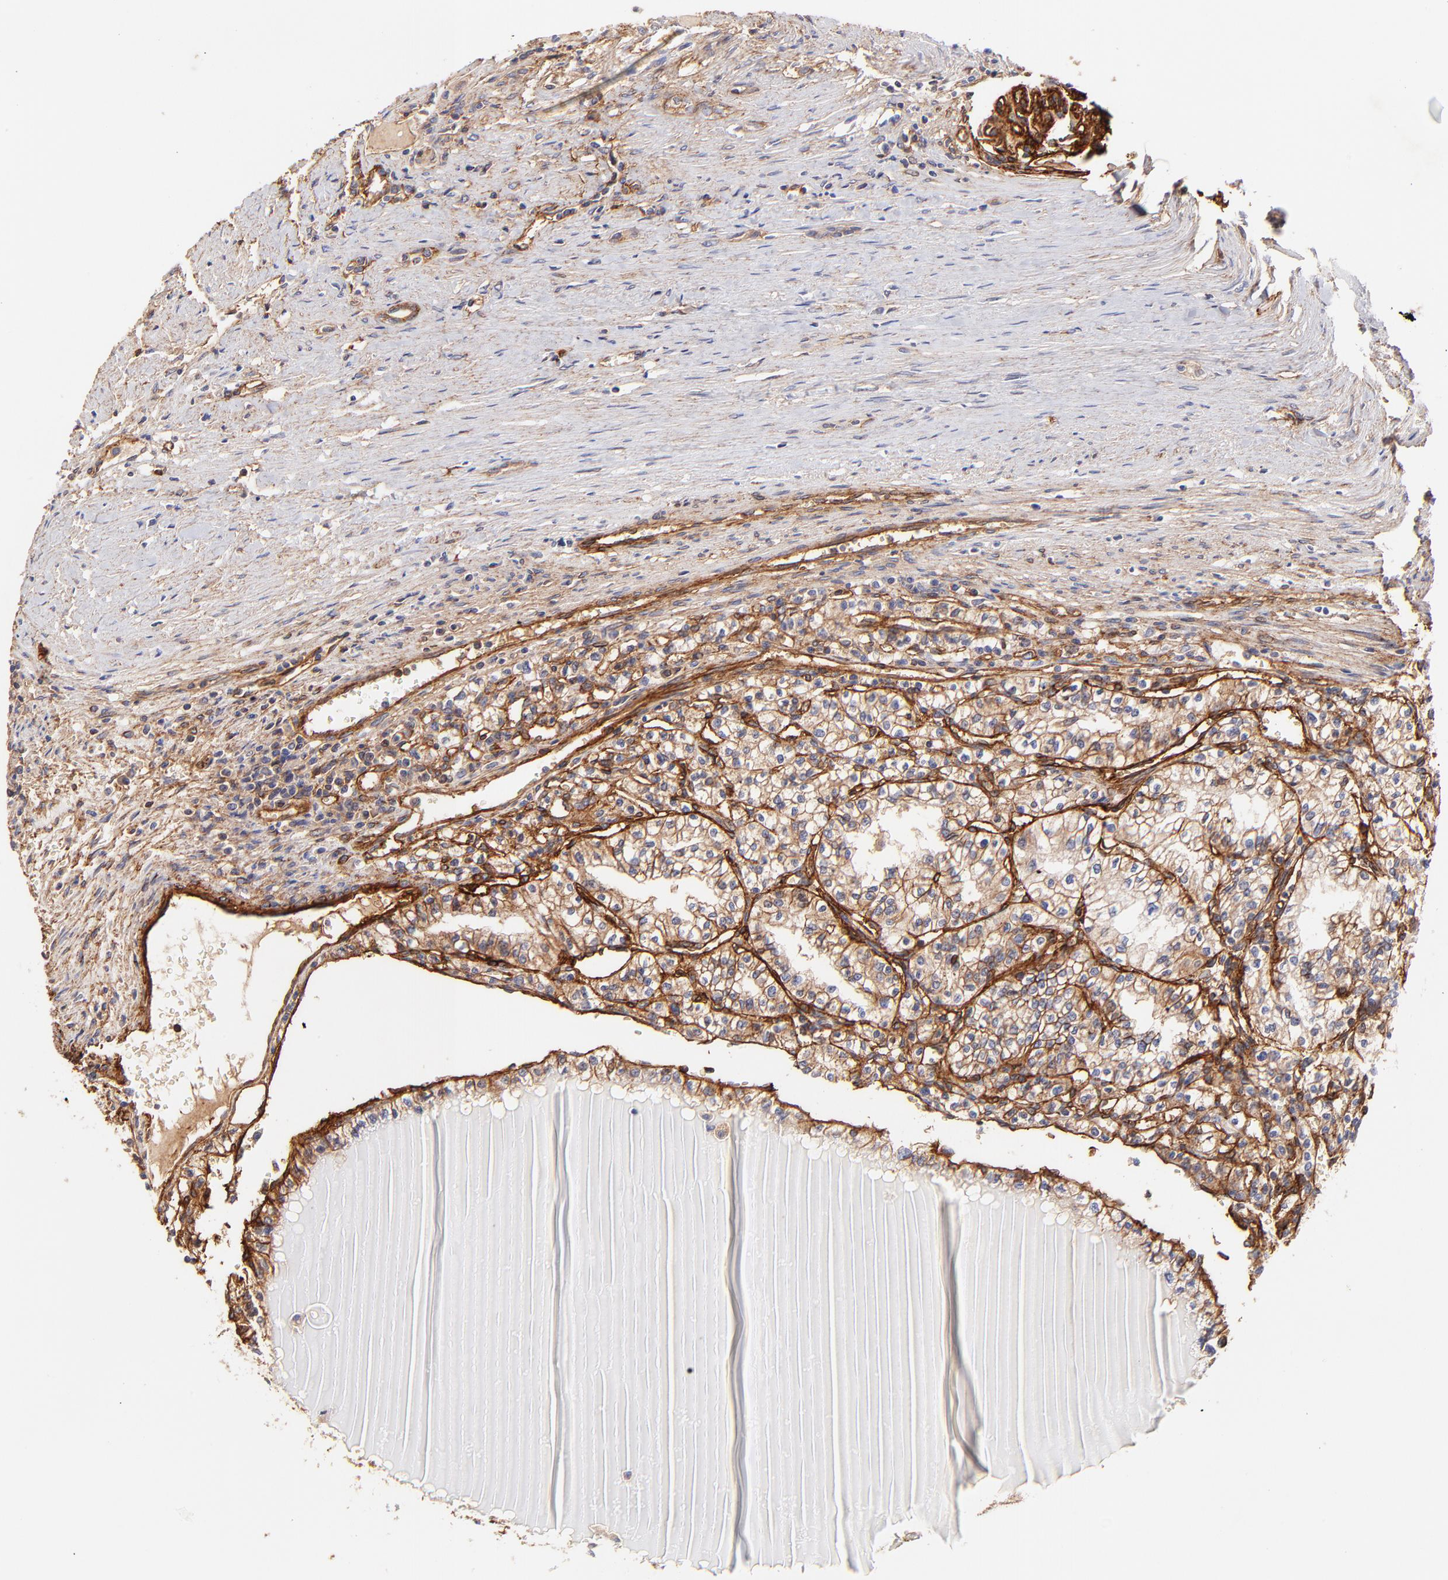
{"staining": {"intensity": "strong", "quantity": ">75%", "location": "cytoplasmic/membranous"}, "tissue": "renal cancer", "cell_type": "Tumor cells", "image_type": "cancer", "snomed": [{"axis": "morphology", "description": "Adenocarcinoma, NOS"}, {"axis": "topography", "description": "Kidney"}], "caption": "Strong cytoplasmic/membranous protein expression is identified in approximately >75% of tumor cells in renal cancer (adenocarcinoma).", "gene": "ITGB1", "patient": {"sex": "male", "age": 61}}